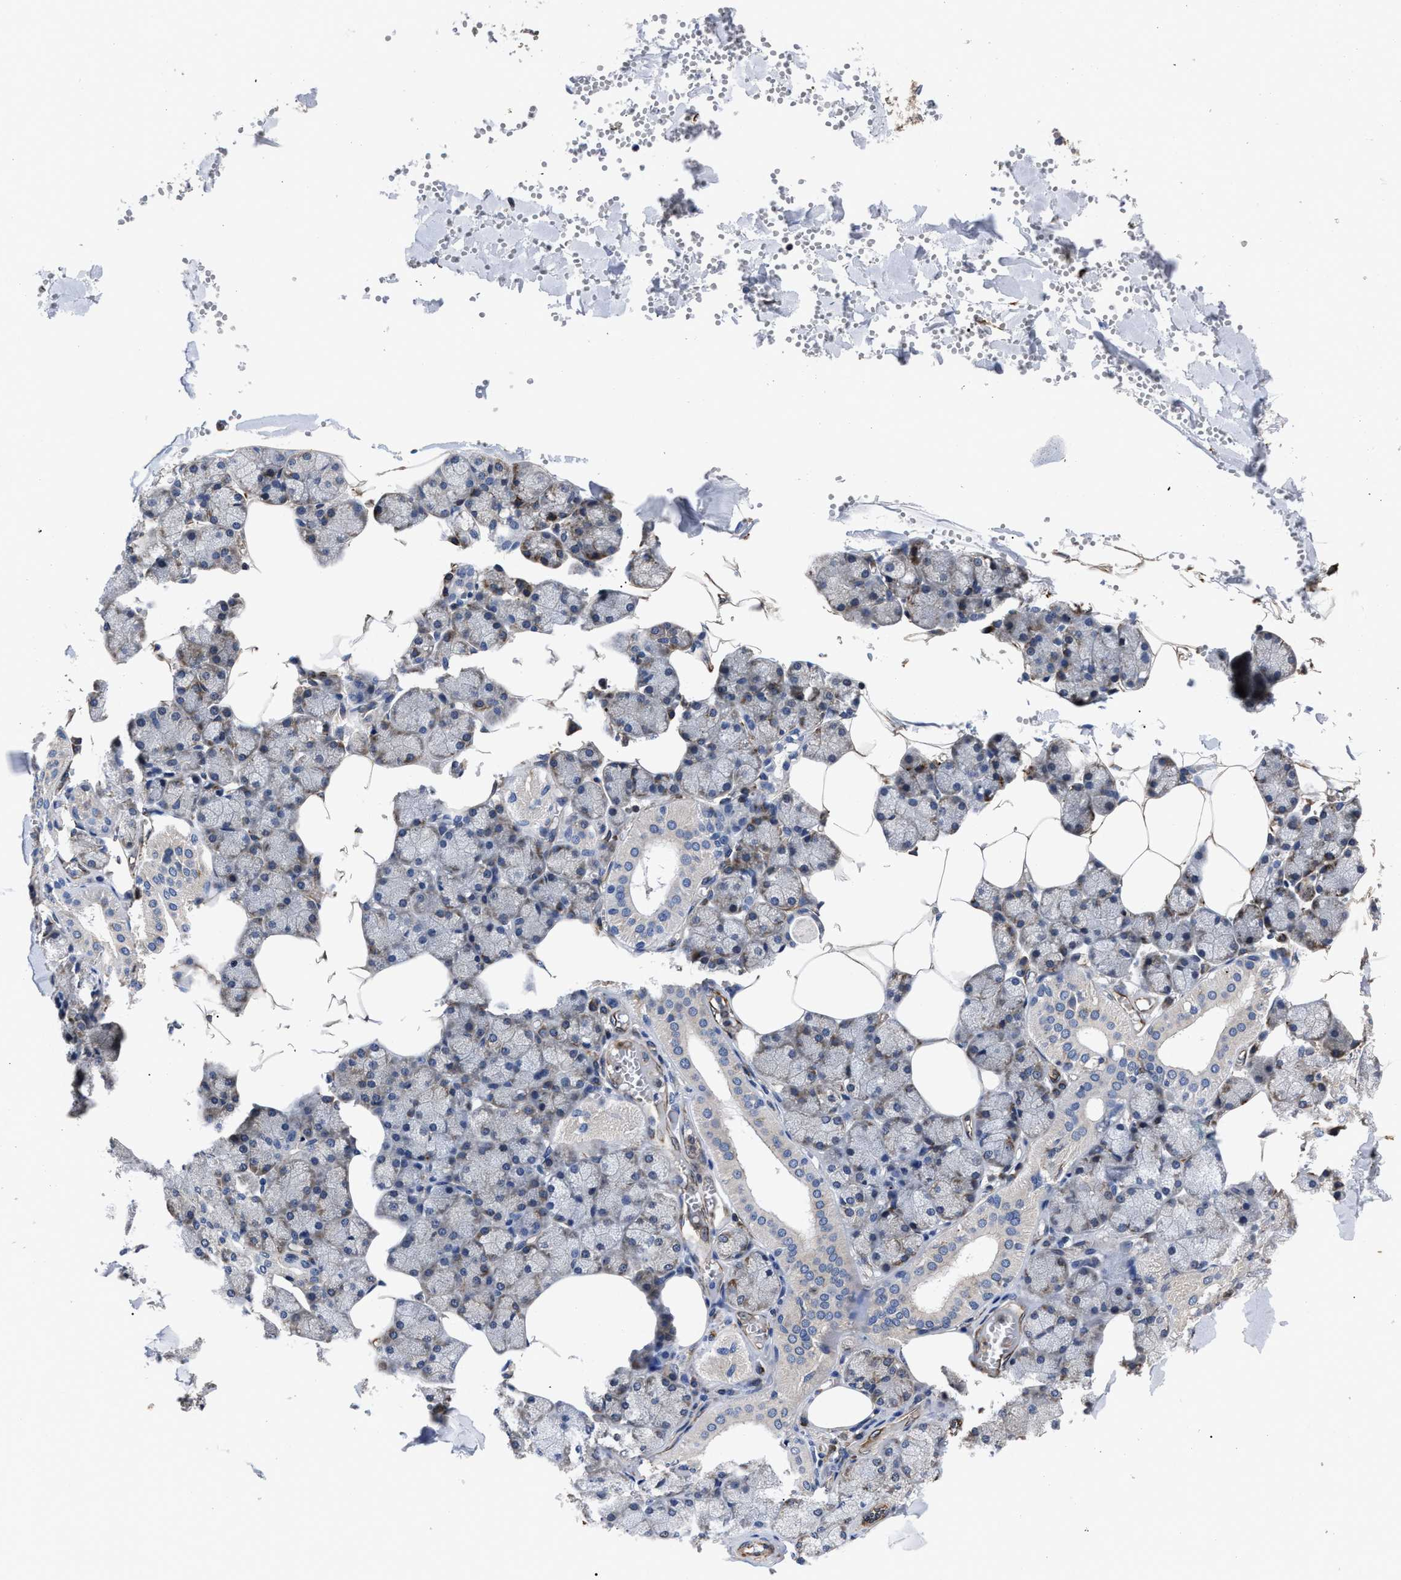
{"staining": {"intensity": "weak", "quantity": "25%-75%", "location": "cytoplasmic/membranous"}, "tissue": "salivary gland", "cell_type": "Glandular cells", "image_type": "normal", "snomed": [{"axis": "morphology", "description": "Normal tissue, NOS"}, {"axis": "topography", "description": "Salivary gland"}], "caption": "IHC staining of normal salivary gland, which exhibits low levels of weak cytoplasmic/membranous staining in about 25%-75% of glandular cells indicating weak cytoplasmic/membranous protein staining. The staining was performed using DAB (brown) for protein detection and nuclei were counterstained in hematoxylin (blue).", "gene": "TSPAN33", "patient": {"sex": "male", "age": 62}}